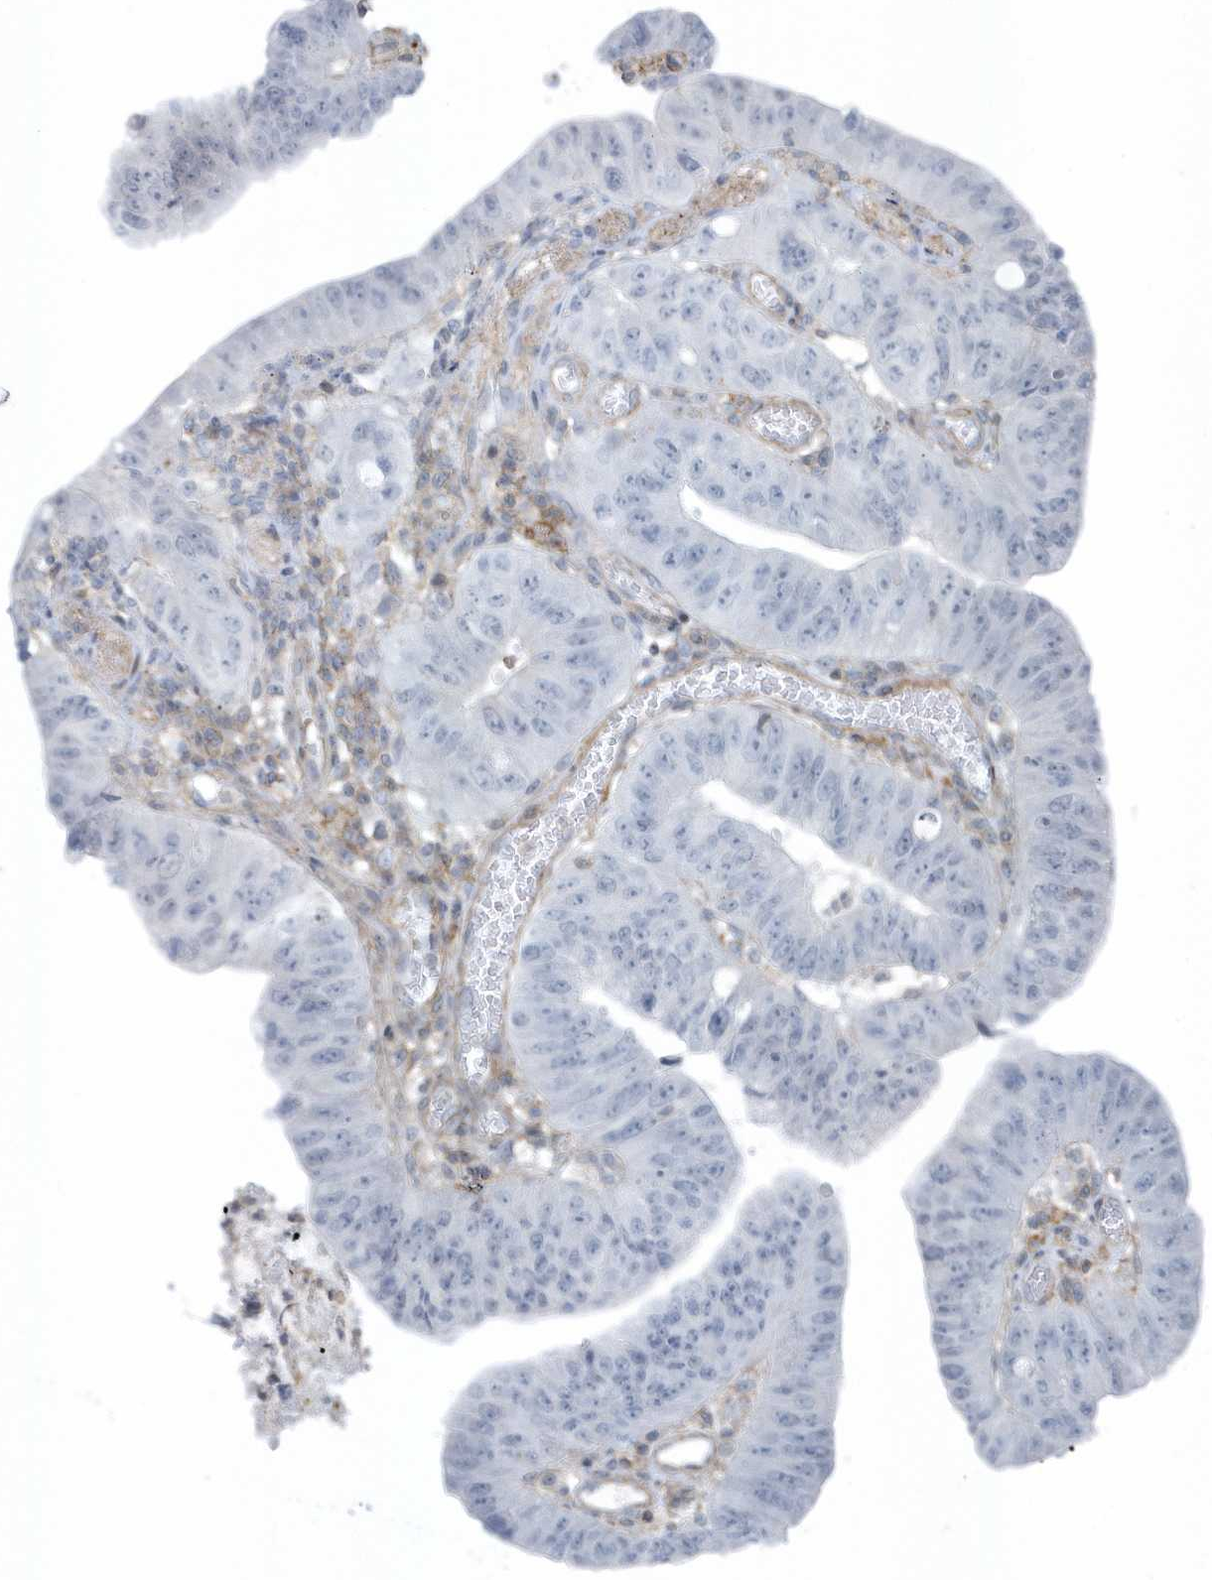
{"staining": {"intensity": "negative", "quantity": "none", "location": "none"}, "tissue": "stomach cancer", "cell_type": "Tumor cells", "image_type": "cancer", "snomed": [{"axis": "morphology", "description": "Adenocarcinoma, NOS"}, {"axis": "topography", "description": "Stomach"}], "caption": "Immunohistochemistry histopathology image of human stomach cancer (adenocarcinoma) stained for a protein (brown), which reveals no positivity in tumor cells.", "gene": "CACNB2", "patient": {"sex": "male", "age": 59}}